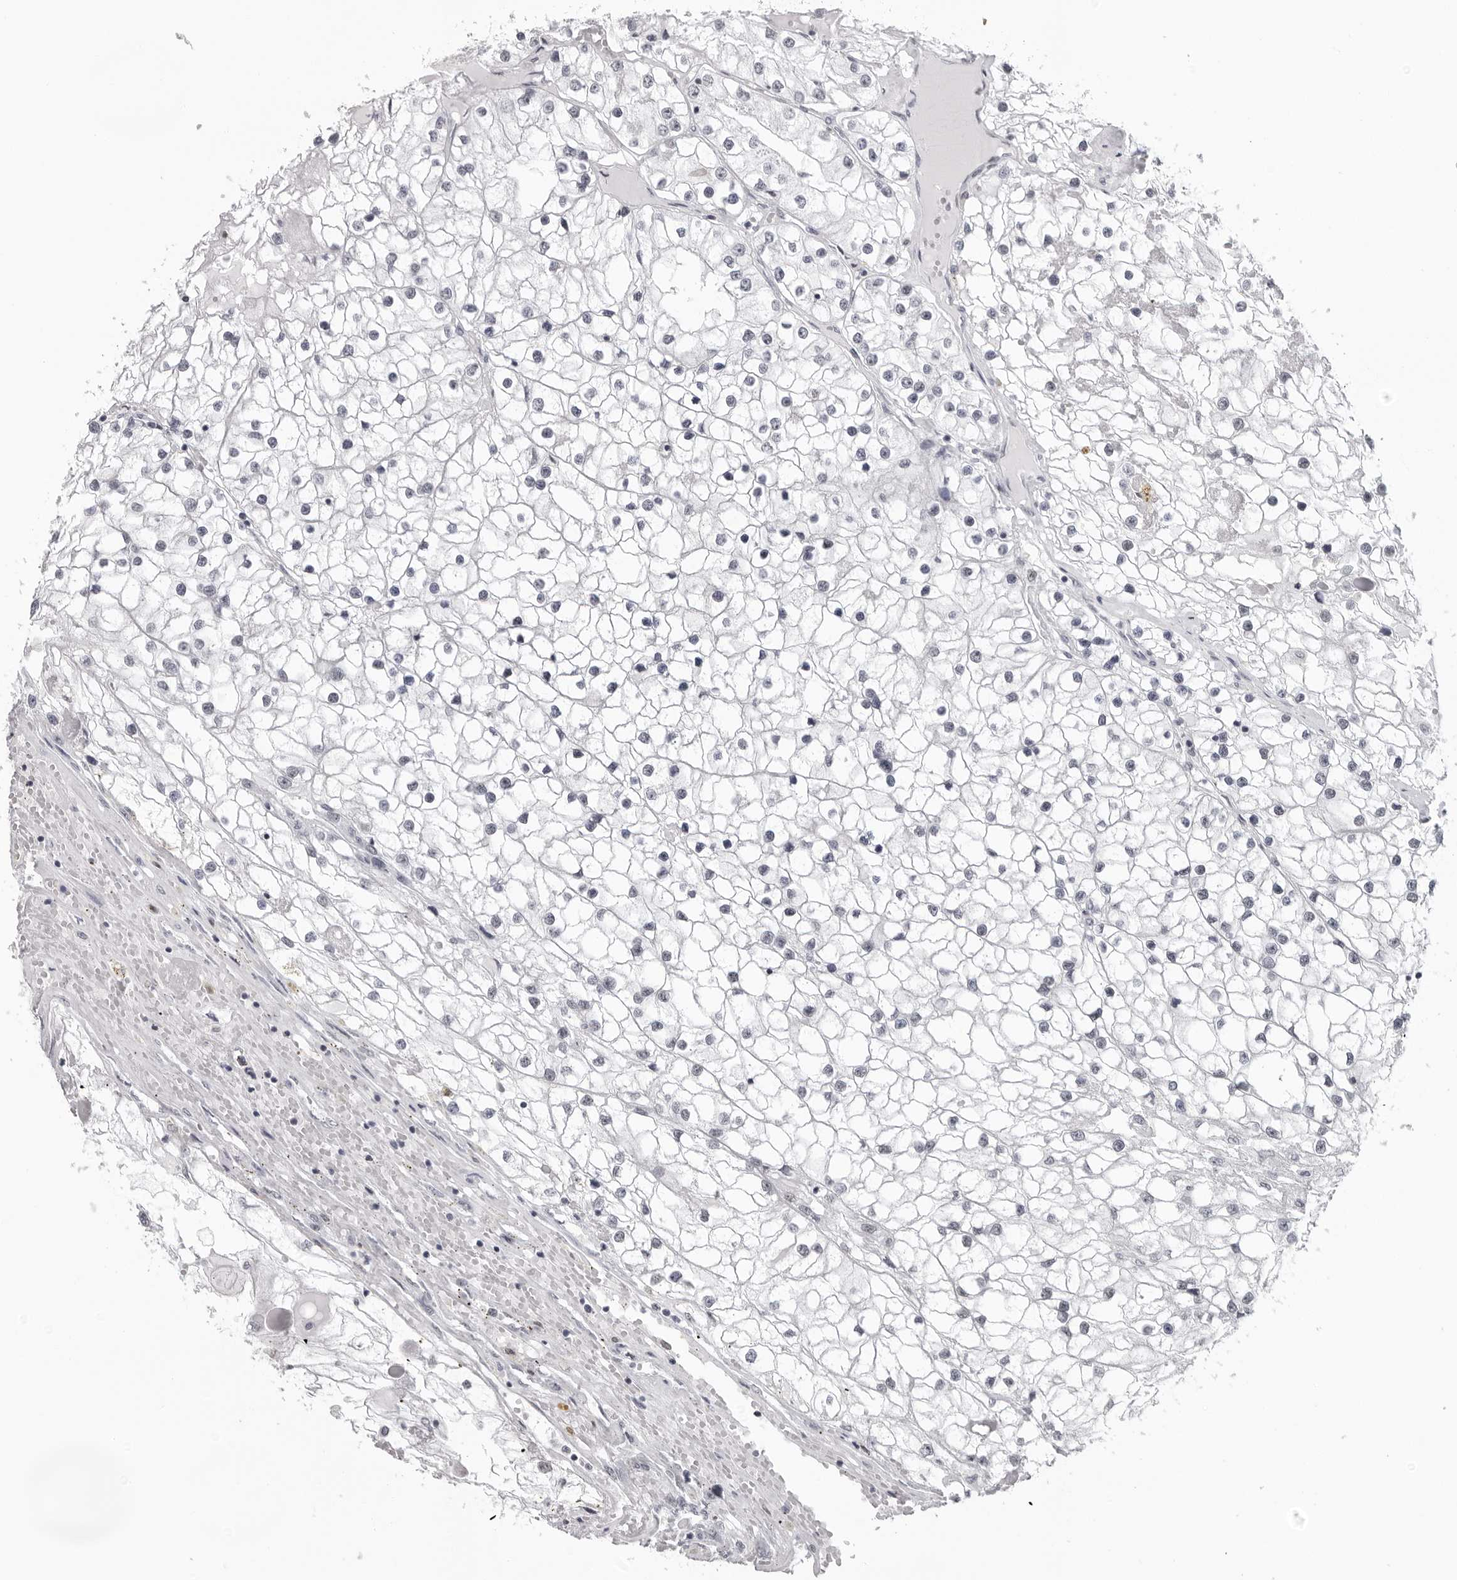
{"staining": {"intensity": "negative", "quantity": "none", "location": "none"}, "tissue": "renal cancer", "cell_type": "Tumor cells", "image_type": "cancer", "snomed": [{"axis": "morphology", "description": "Adenocarcinoma, NOS"}, {"axis": "topography", "description": "Kidney"}], "caption": "DAB immunohistochemical staining of renal adenocarcinoma demonstrates no significant expression in tumor cells.", "gene": "ESPN", "patient": {"sex": "male", "age": 68}}